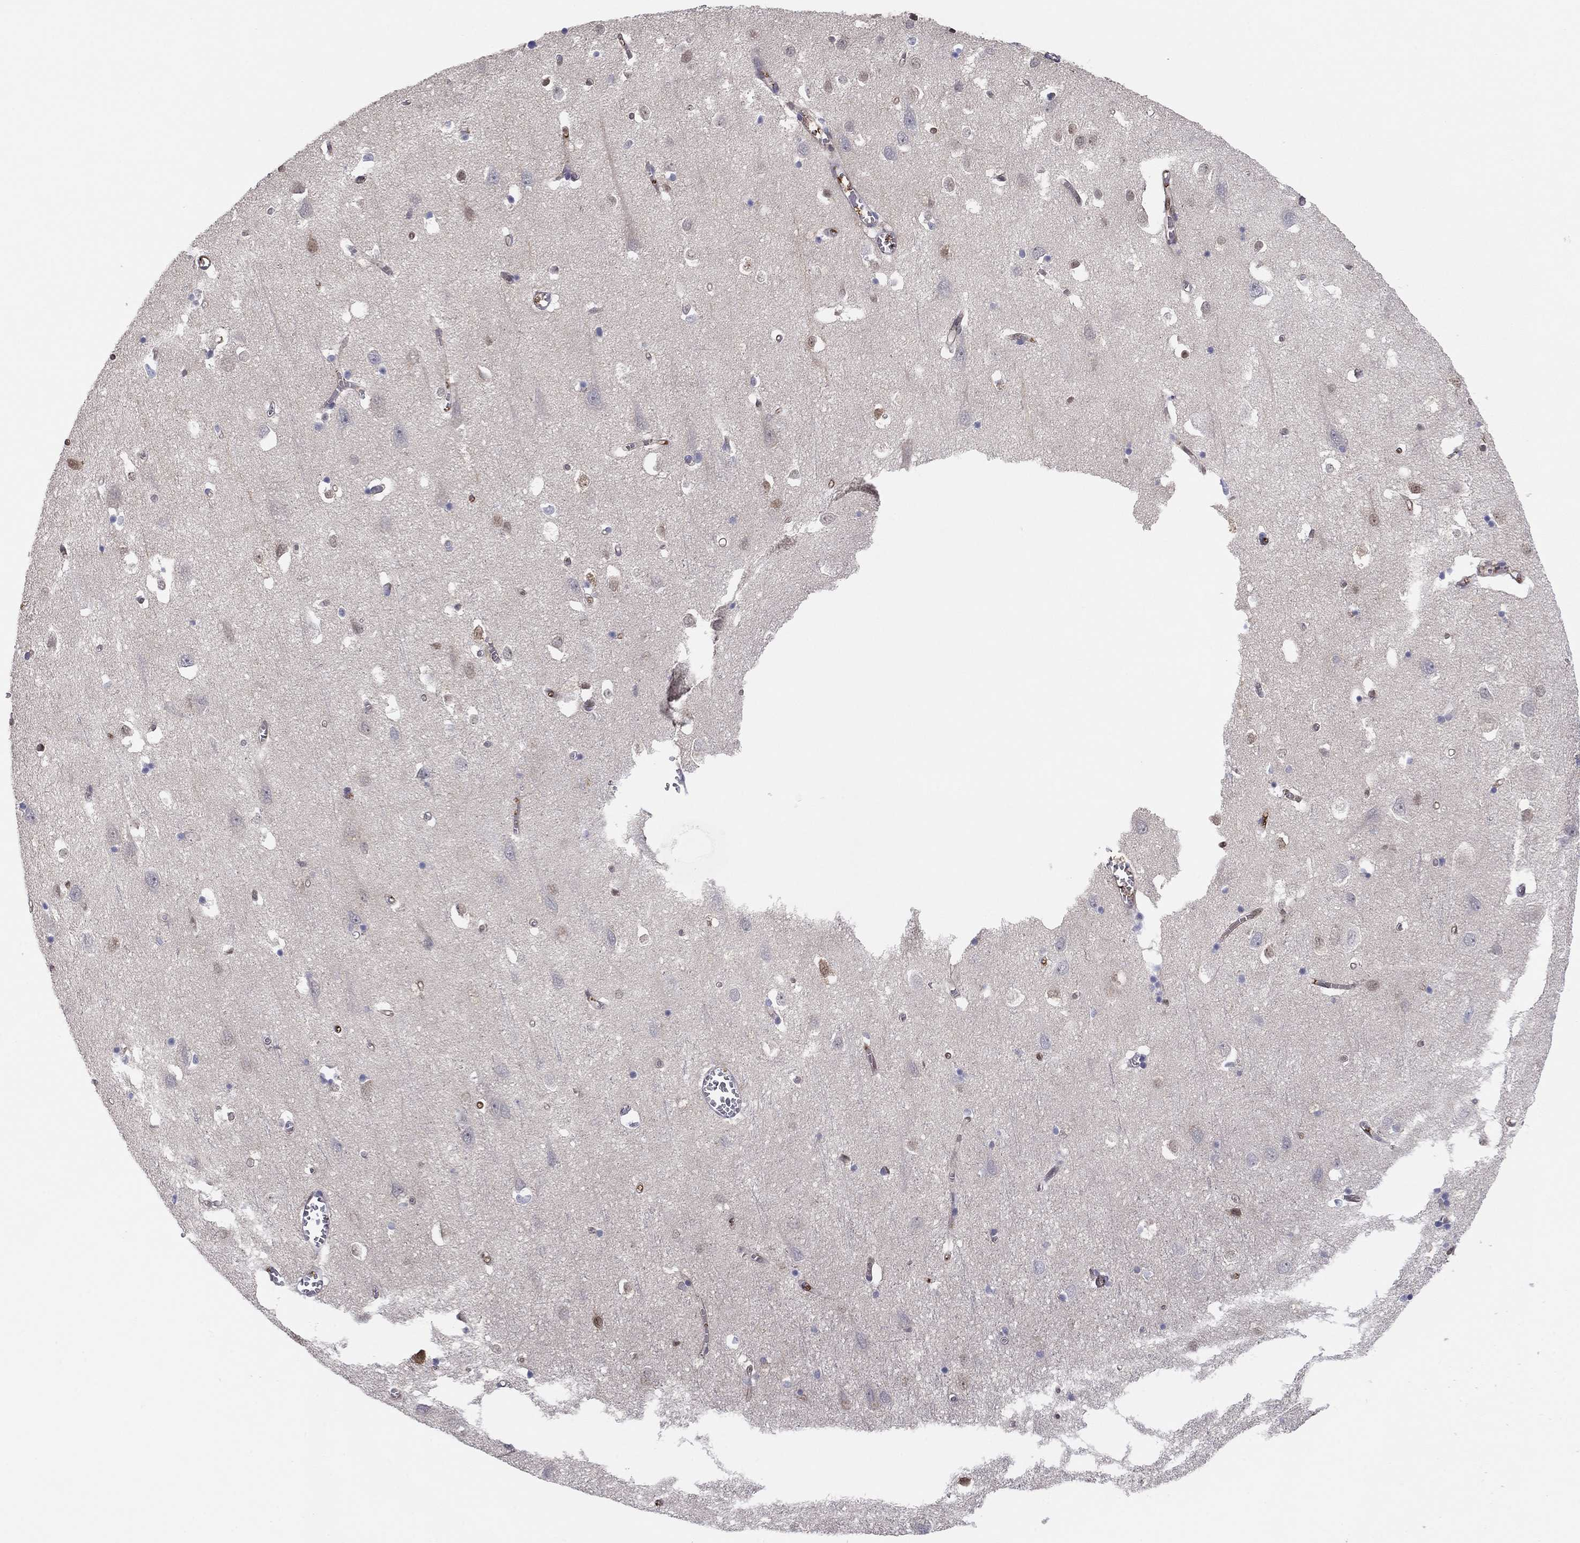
{"staining": {"intensity": "strong", "quantity": "<25%", "location": "cytoplasmic/membranous"}, "tissue": "cerebral cortex", "cell_type": "Endothelial cells", "image_type": "normal", "snomed": [{"axis": "morphology", "description": "Normal tissue, NOS"}, {"axis": "topography", "description": "Cerebral cortex"}], "caption": "Immunohistochemistry of unremarkable cerebral cortex shows medium levels of strong cytoplasmic/membranous positivity in about <25% of endothelial cells.", "gene": "PDXK", "patient": {"sex": "male", "age": 70}}